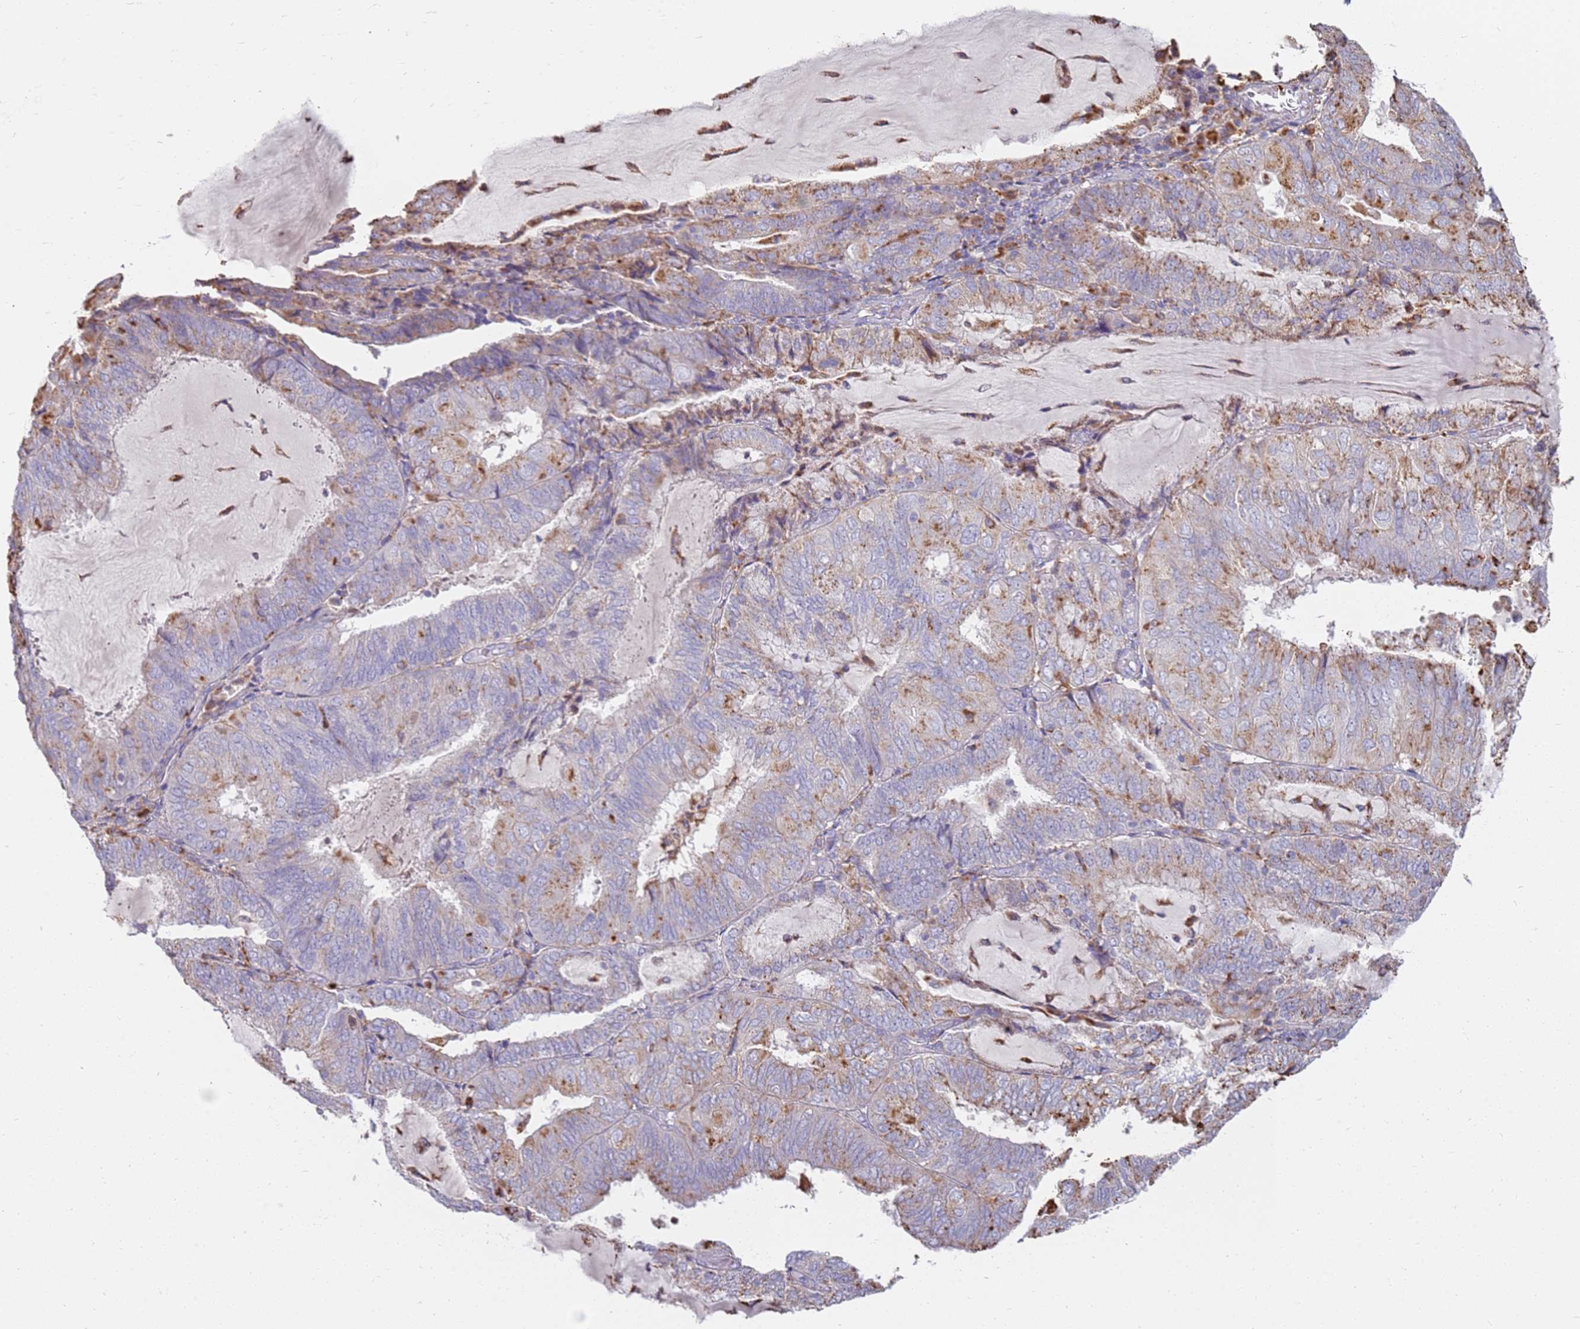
{"staining": {"intensity": "moderate", "quantity": "<25%", "location": "cytoplasmic/membranous"}, "tissue": "endometrial cancer", "cell_type": "Tumor cells", "image_type": "cancer", "snomed": [{"axis": "morphology", "description": "Adenocarcinoma, NOS"}, {"axis": "topography", "description": "Endometrium"}], "caption": "Moderate cytoplasmic/membranous protein staining is present in approximately <25% of tumor cells in endometrial cancer.", "gene": "TMEM229B", "patient": {"sex": "female", "age": 81}}